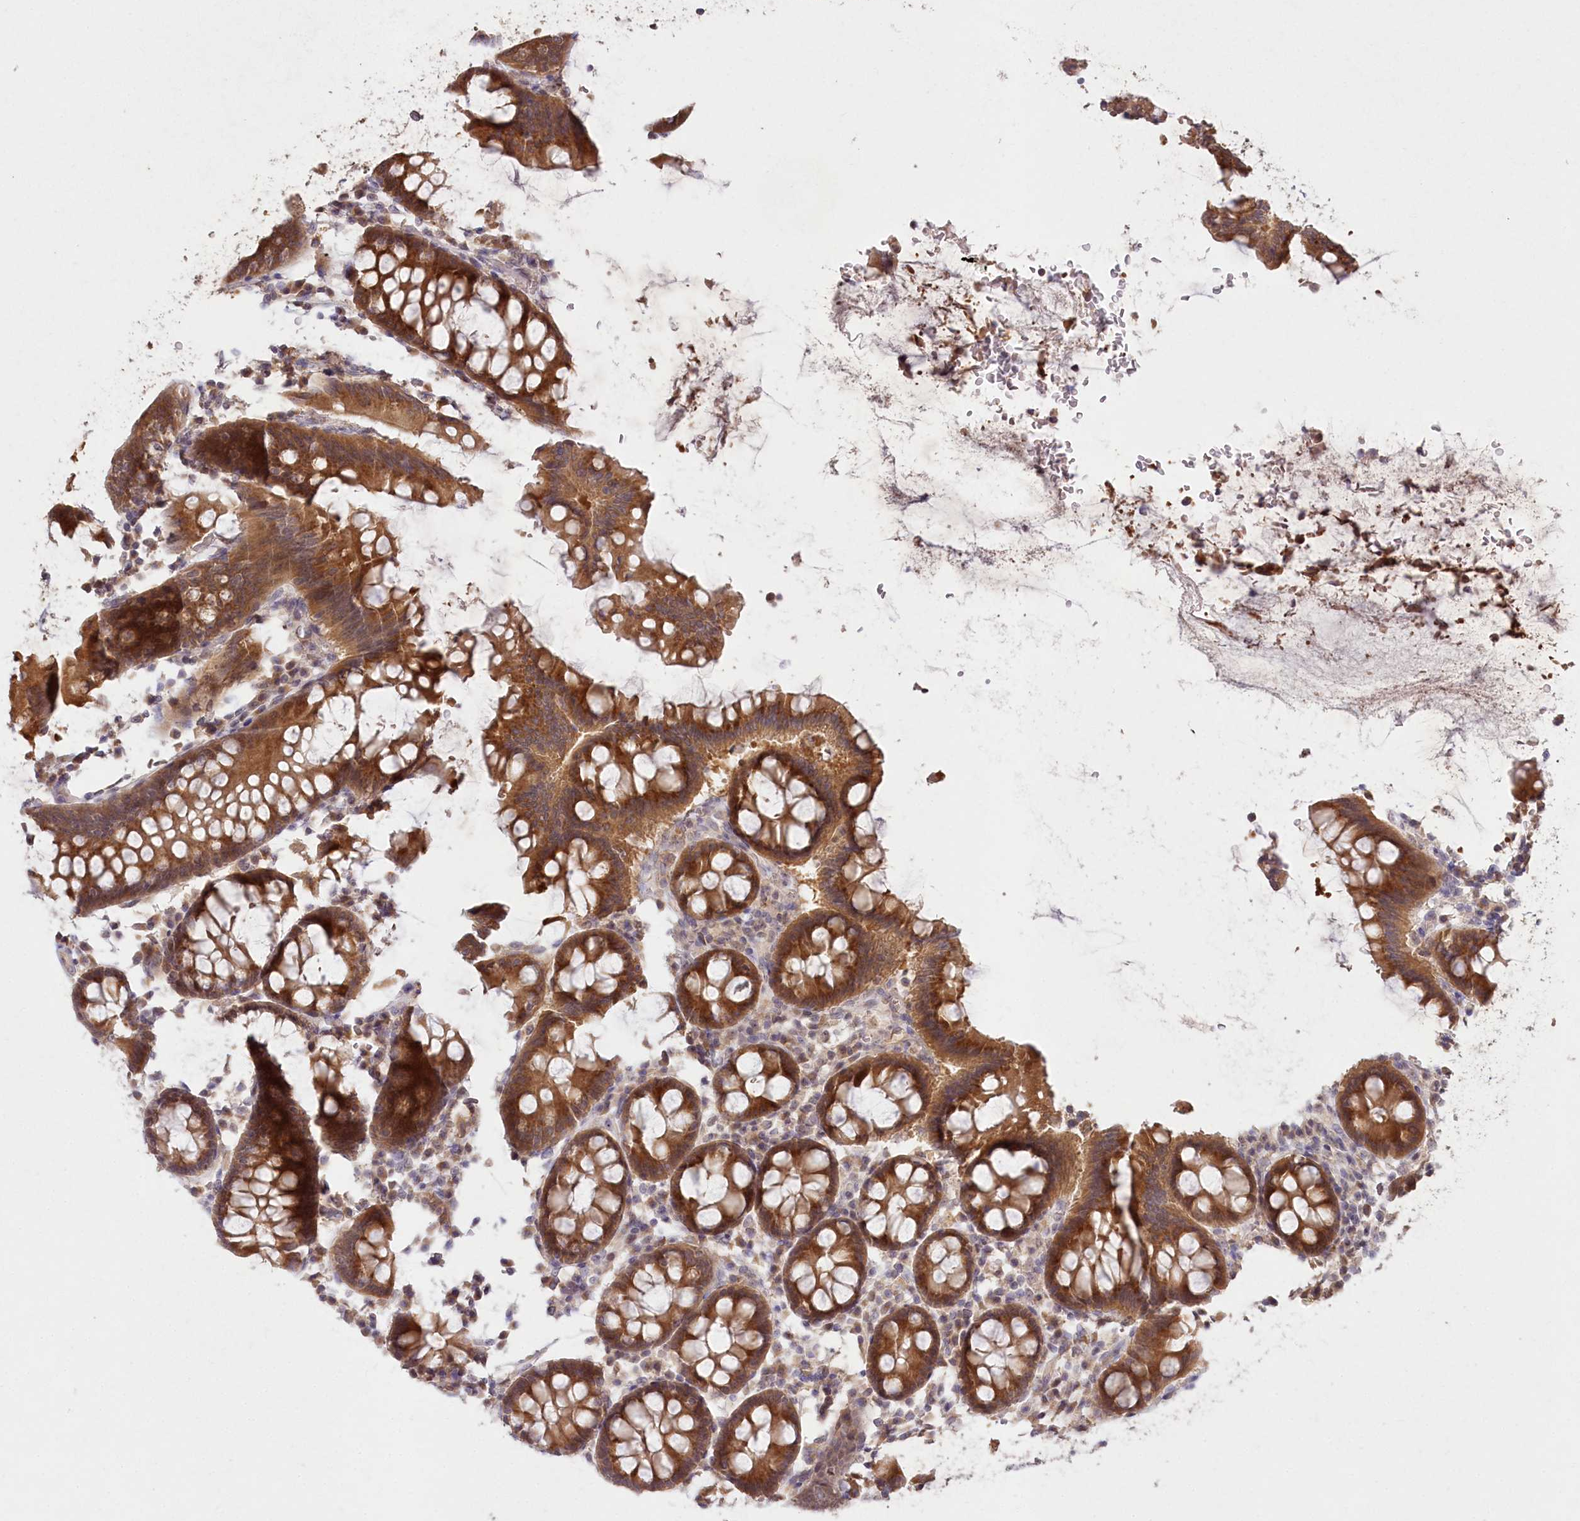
{"staining": {"intensity": "moderate", "quantity": ">75%", "location": "cytoplasmic/membranous"}, "tissue": "colon", "cell_type": "Endothelial cells", "image_type": "normal", "snomed": [{"axis": "morphology", "description": "Normal tissue, NOS"}, {"axis": "topography", "description": "Colon"}], "caption": "A brown stain labels moderate cytoplasmic/membranous expression of a protein in endothelial cells of unremarkable human colon.", "gene": "IRAK1BP1", "patient": {"sex": "female", "age": 79}}